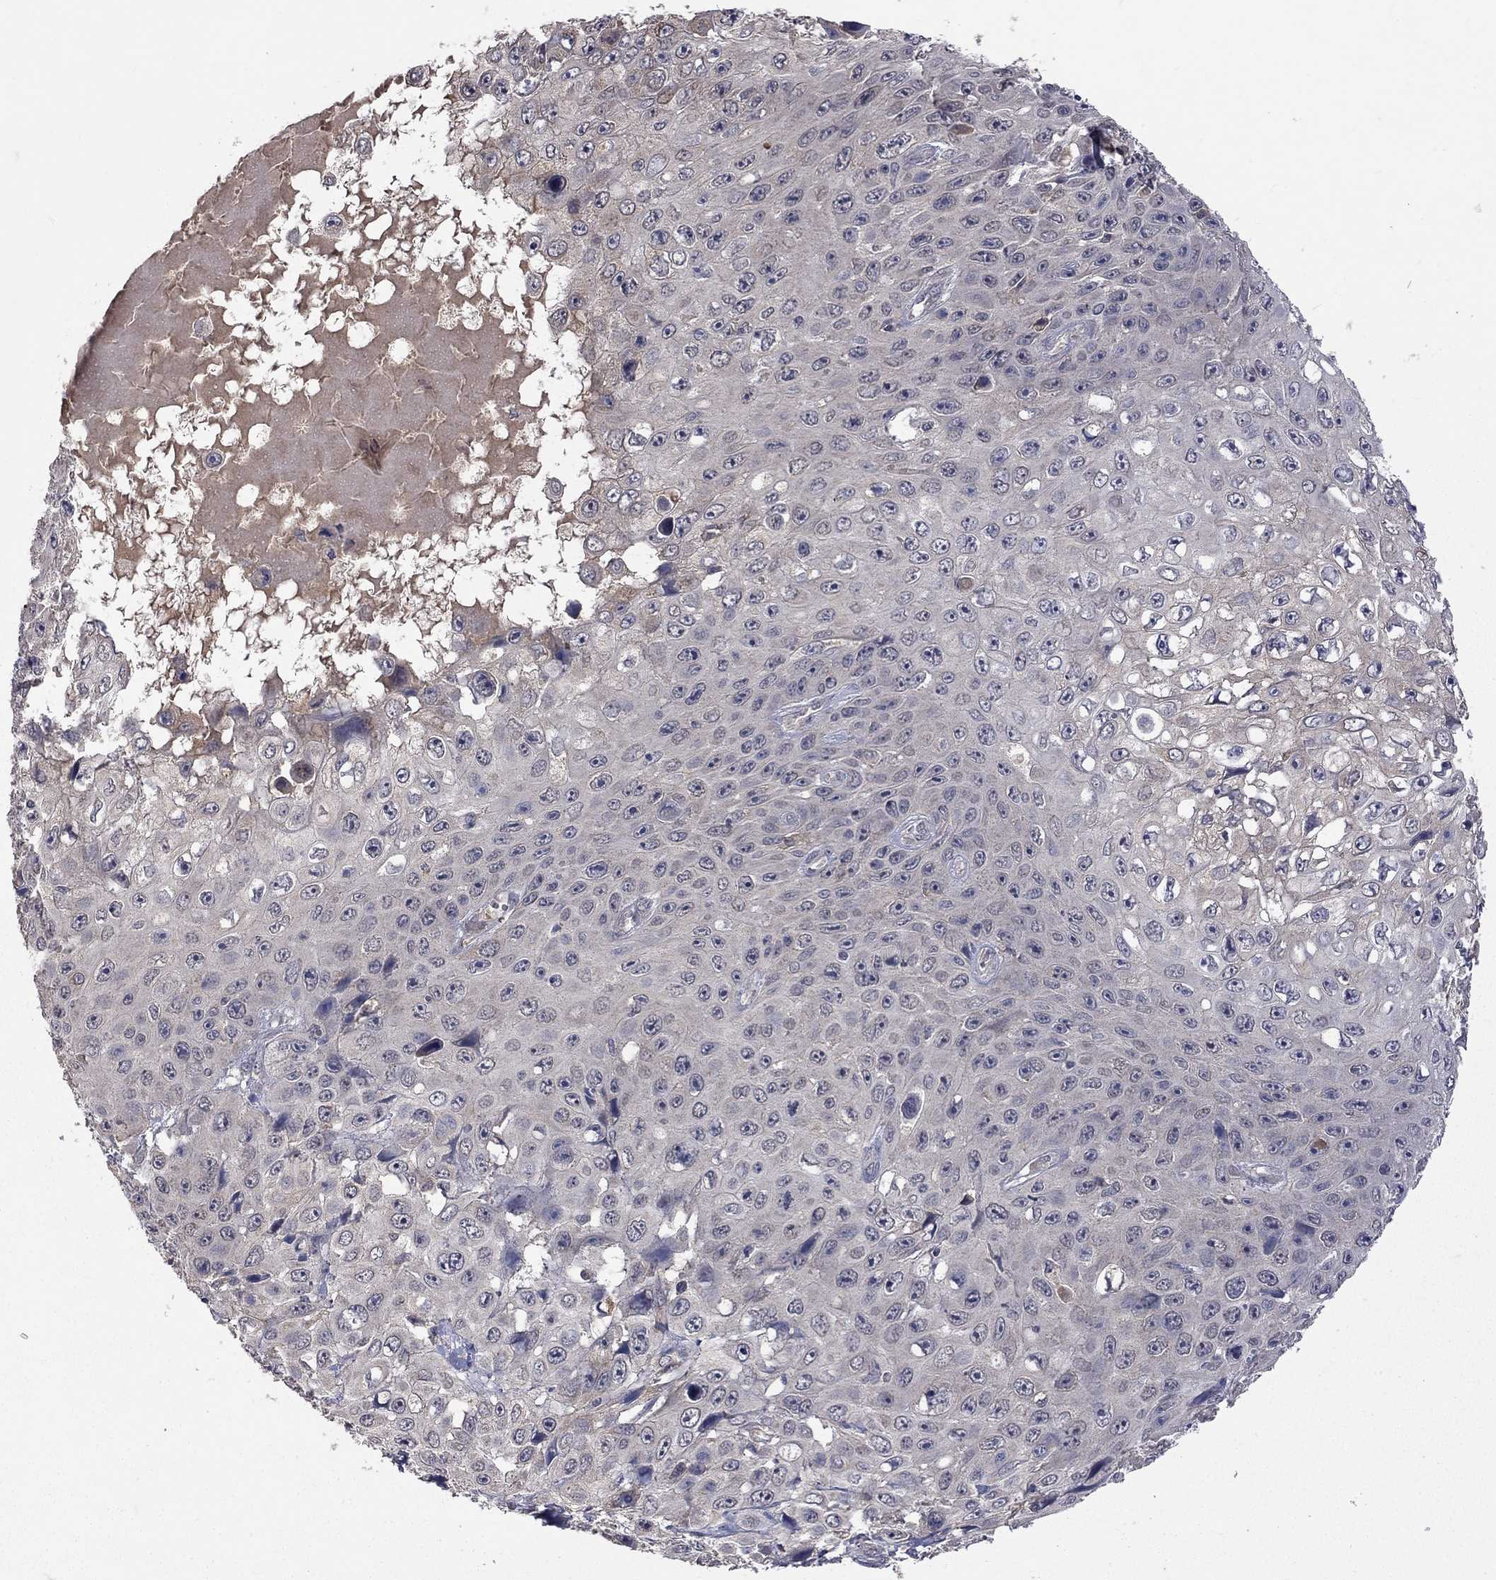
{"staining": {"intensity": "negative", "quantity": "none", "location": "none"}, "tissue": "skin cancer", "cell_type": "Tumor cells", "image_type": "cancer", "snomed": [{"axis": "morphology", "description": "Squamous cell carcinoma, NOS"}, {"axis": "topography", "description": "Skin"}], "caption": "Immunohistochemistry of skin cancer (squamous cell carcinoma) shows no staining in tumor cells.", "gene": "HTR6", "patient": {"sex": "male", "age": 82}}